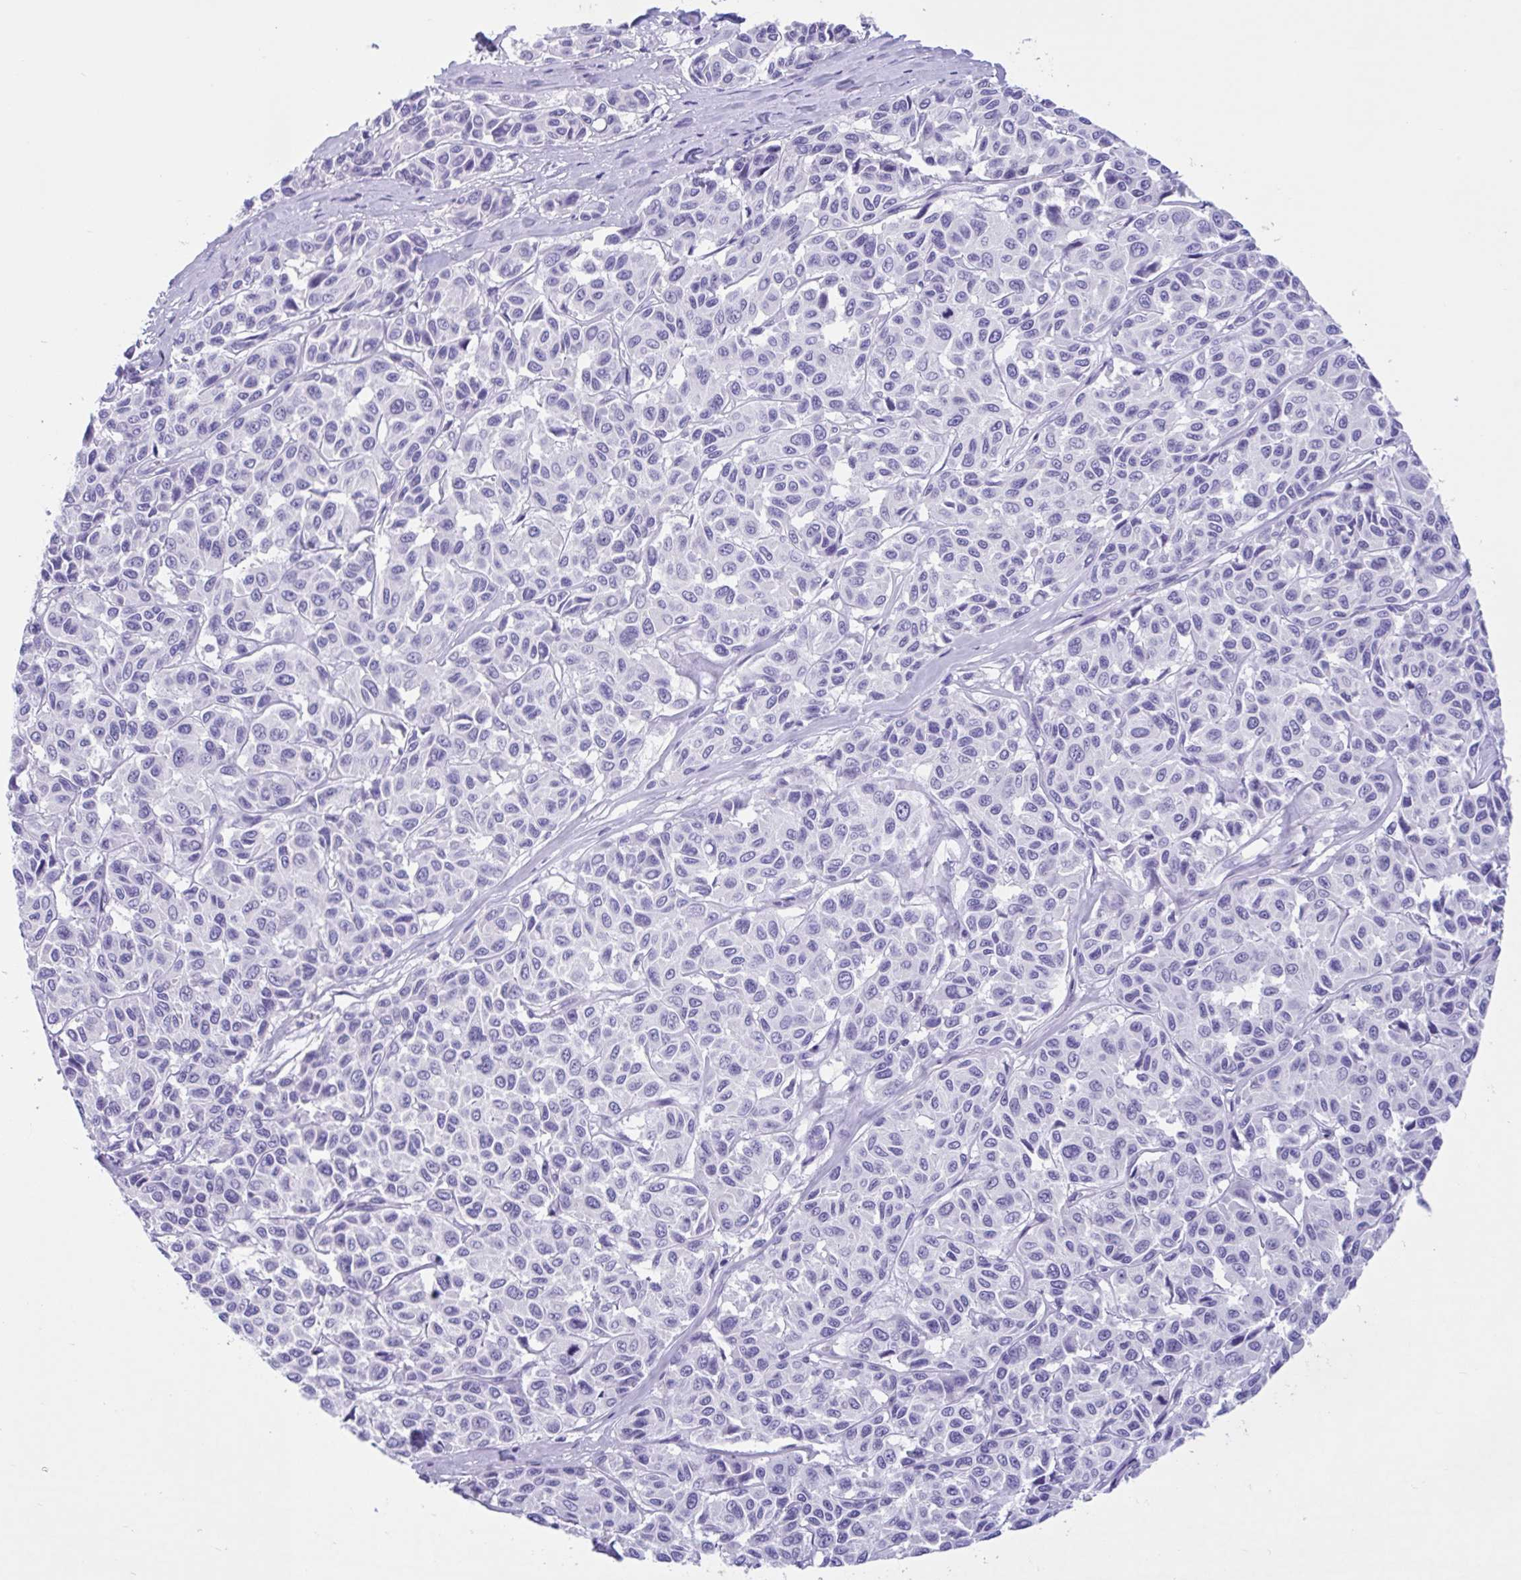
{"staining": {"intensity": "negative", "quantity": "none", "location": "none"}, "tissue": "melanoma", "cell_type": "Tumor cells", "image_type": "cancer", "snomed": [{"axis": "morphology", "description": "Malignant melanoma, NOS"}, {"axis": "topography", "description": "Skin"}], "caption": "An image of human melanoma is negative for staining in tumor cells. (DAB immunohistochemistry visualized using brightfield microscopy, high magnification).", "gene": "ZNF319", "patient": {"sex": "female", "age": 66}}